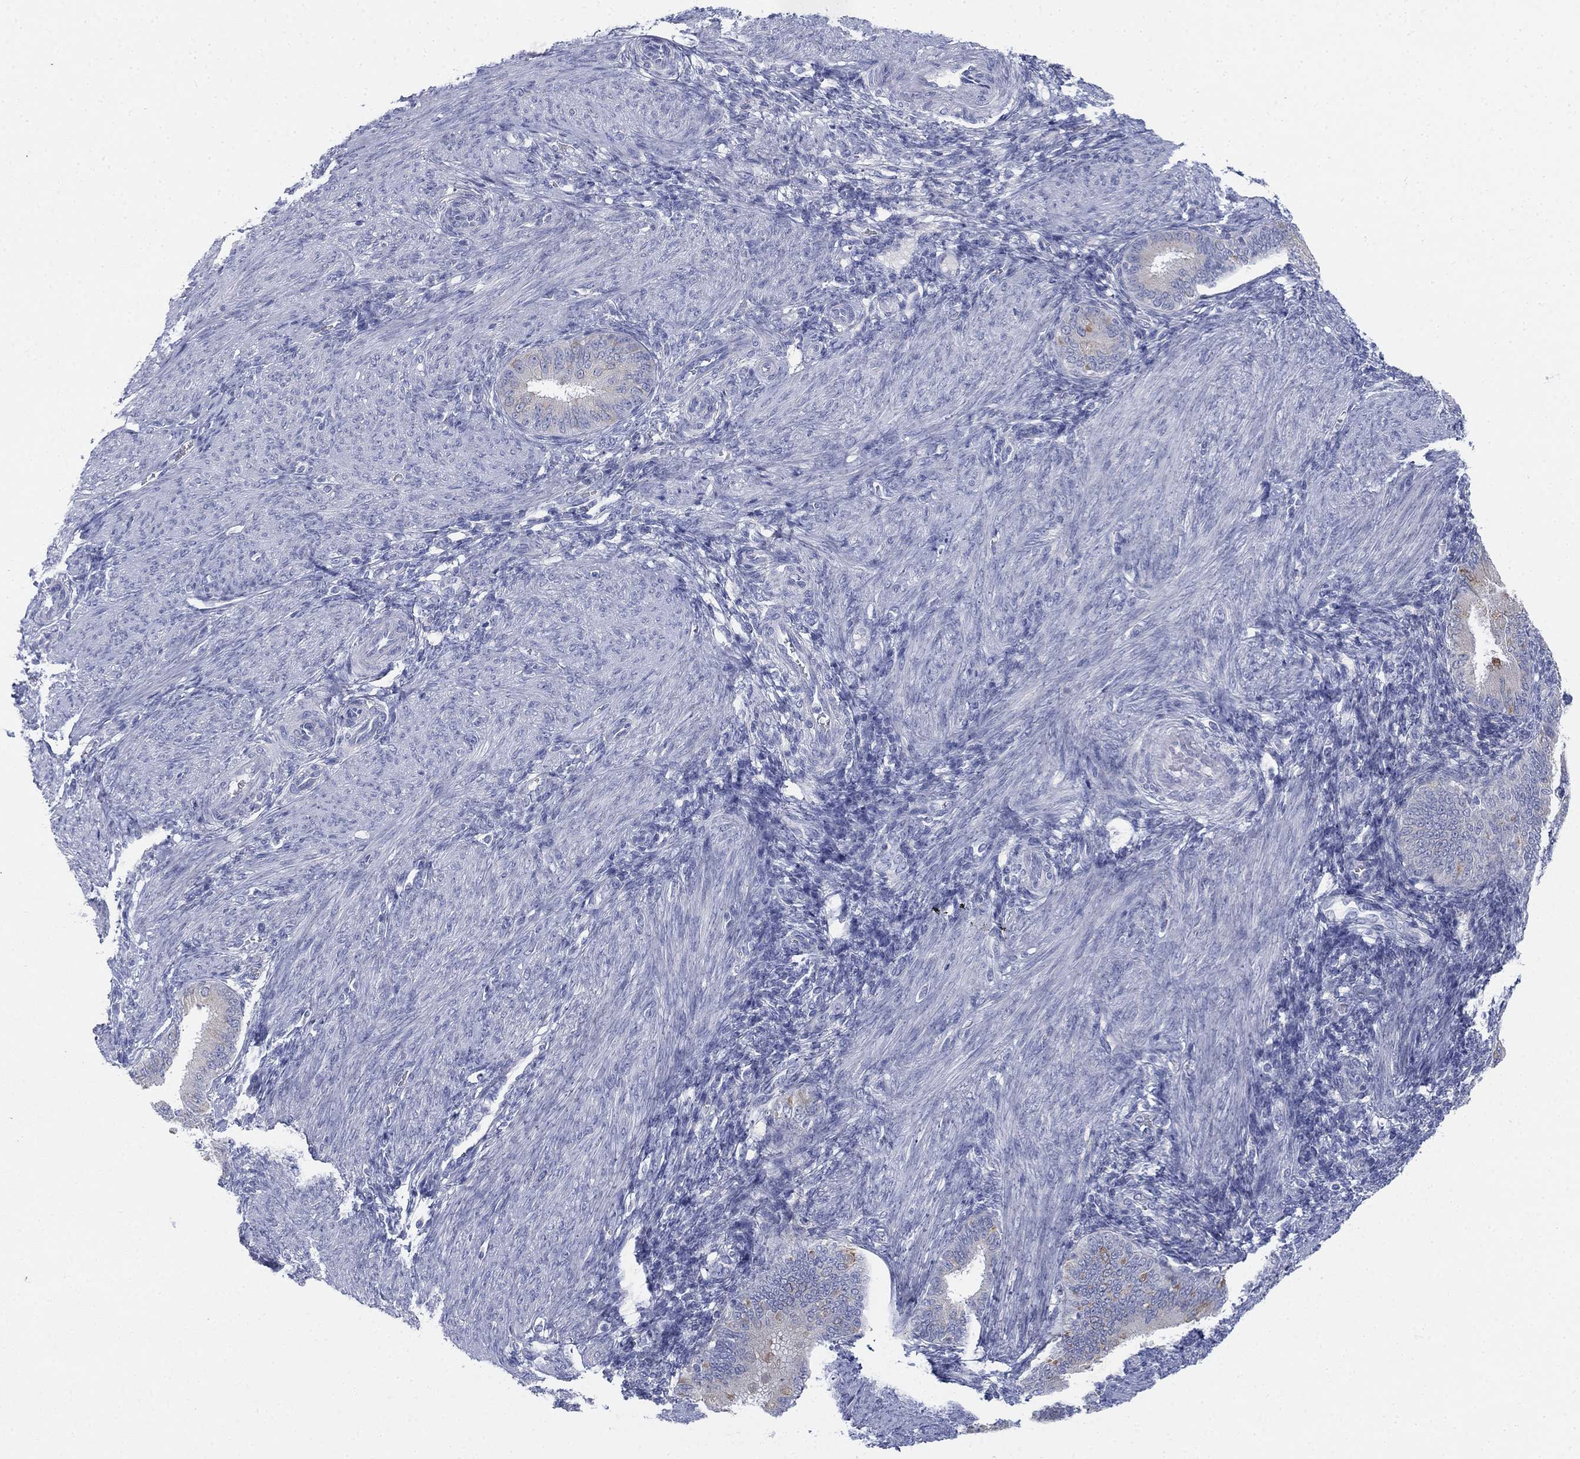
{"staining": {"intensity": "negative", "quantity": "none", "location": "none"}, "tissue": "endometrium", "cell_type": "Cells in endometrial stroma", "image_type": "normal", "snomed": [{"axis": "morphology", "description": "Normal tissue, NOS"}, {"axis": "topography", "description": "Endometrium"}], "caption": "High power microscopy micrograph of an IHC micrograph of benign endometrium, revealing no significant positivity in cells in endometrial stroma.", "gene": "GCNA", "patient": {"sex": "female", "age": 39}}